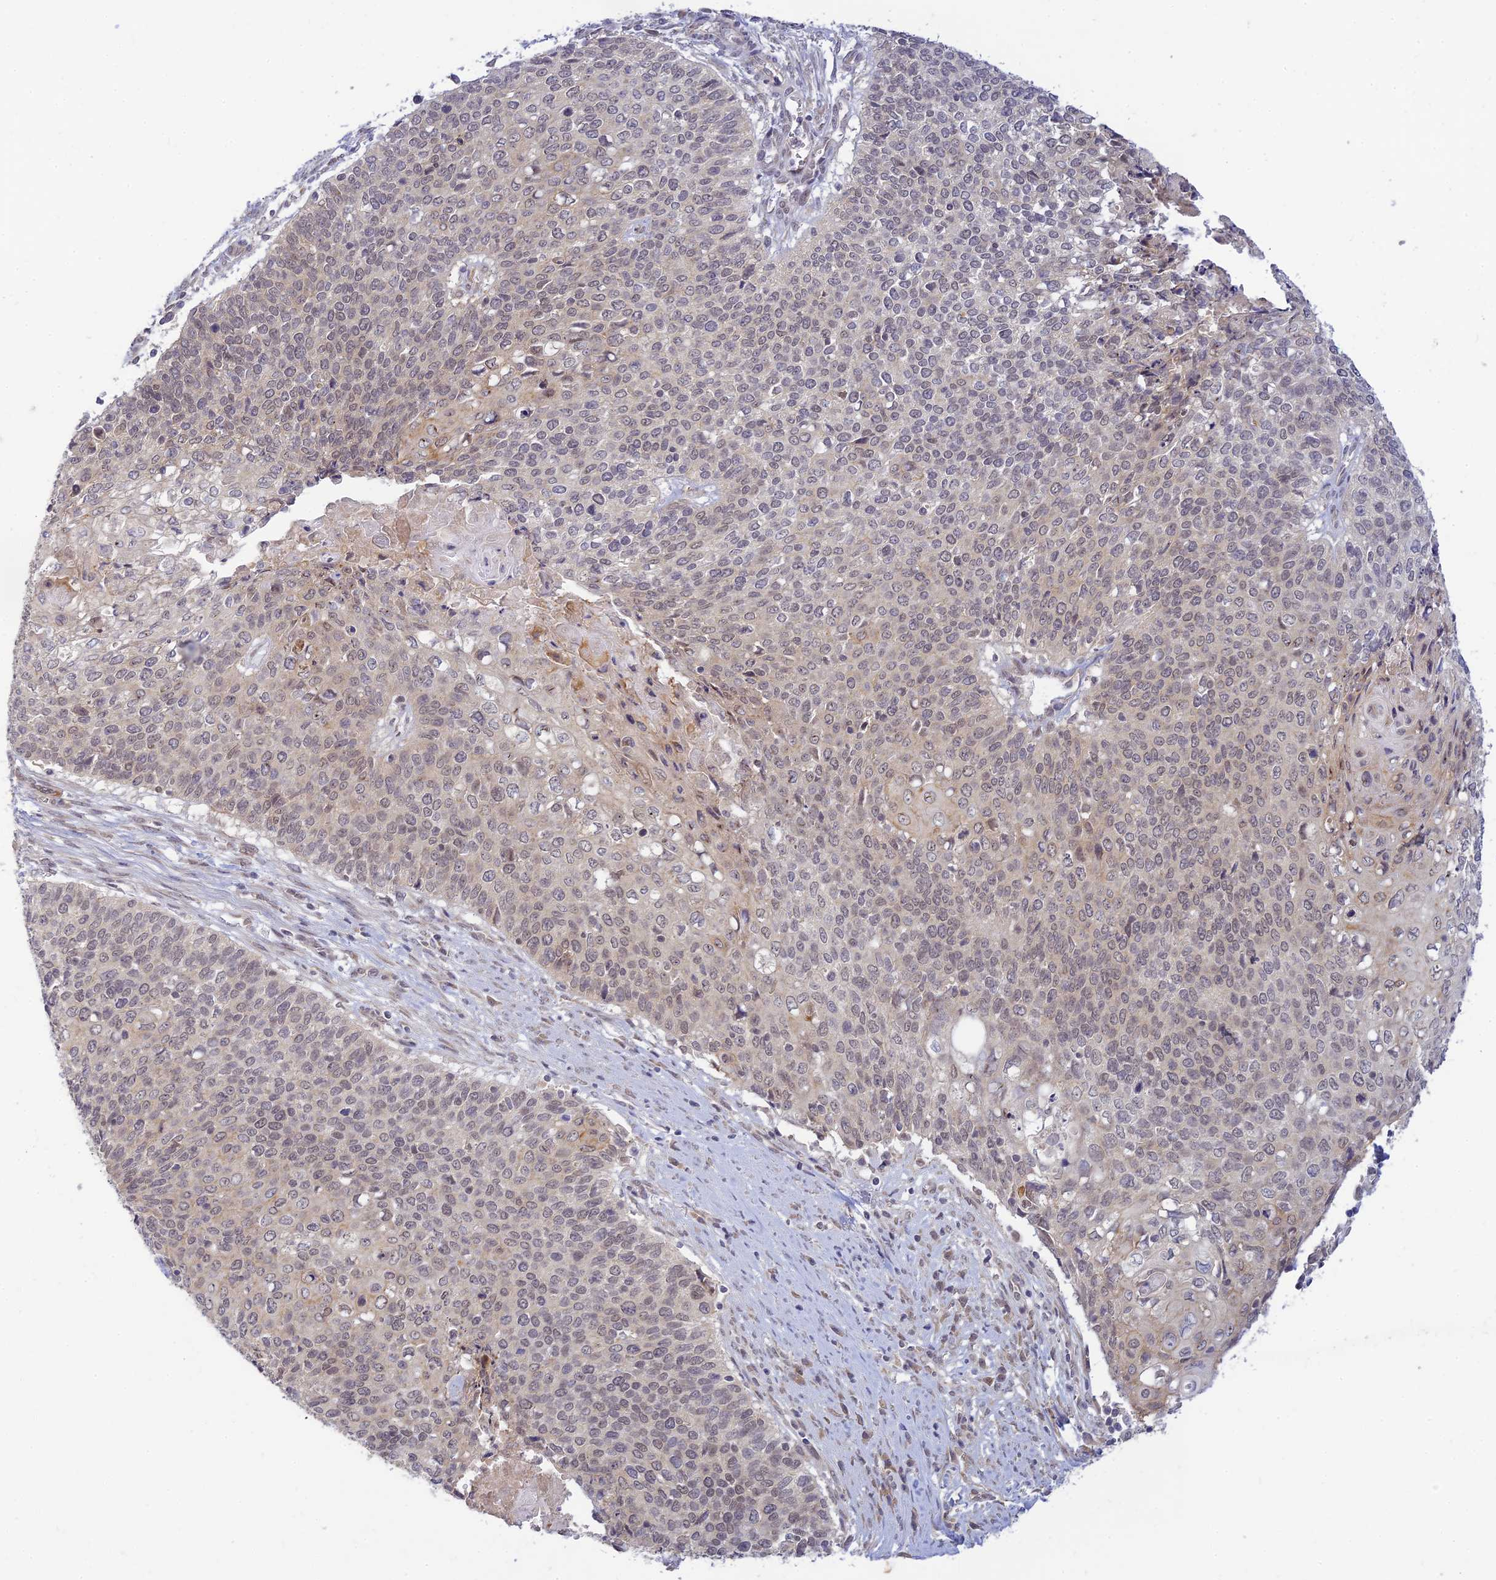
{"staining": {"intensity": "moderate", "quantity": "<25%", "location": "cytoplasmic/membranous,nuclear"}, "tissue": "cervical cancer", "cell_type": "Tumor cells", "image_type": "cancer", "snomed": [{"axis": "morphology", "description": "Squamous cell carcinoma, NOS"}, {"axis": "topography", "description": "Cervix"}], "caption": "A micrograph of human cervical cancer (squamous cell carcinoma) stained for a protein shows moderate cytoplasmic/membranous and nuclear brown staining in tumor cells.", "gene": "SKIC8", "patient": {"sex": "female", "age": 39}}